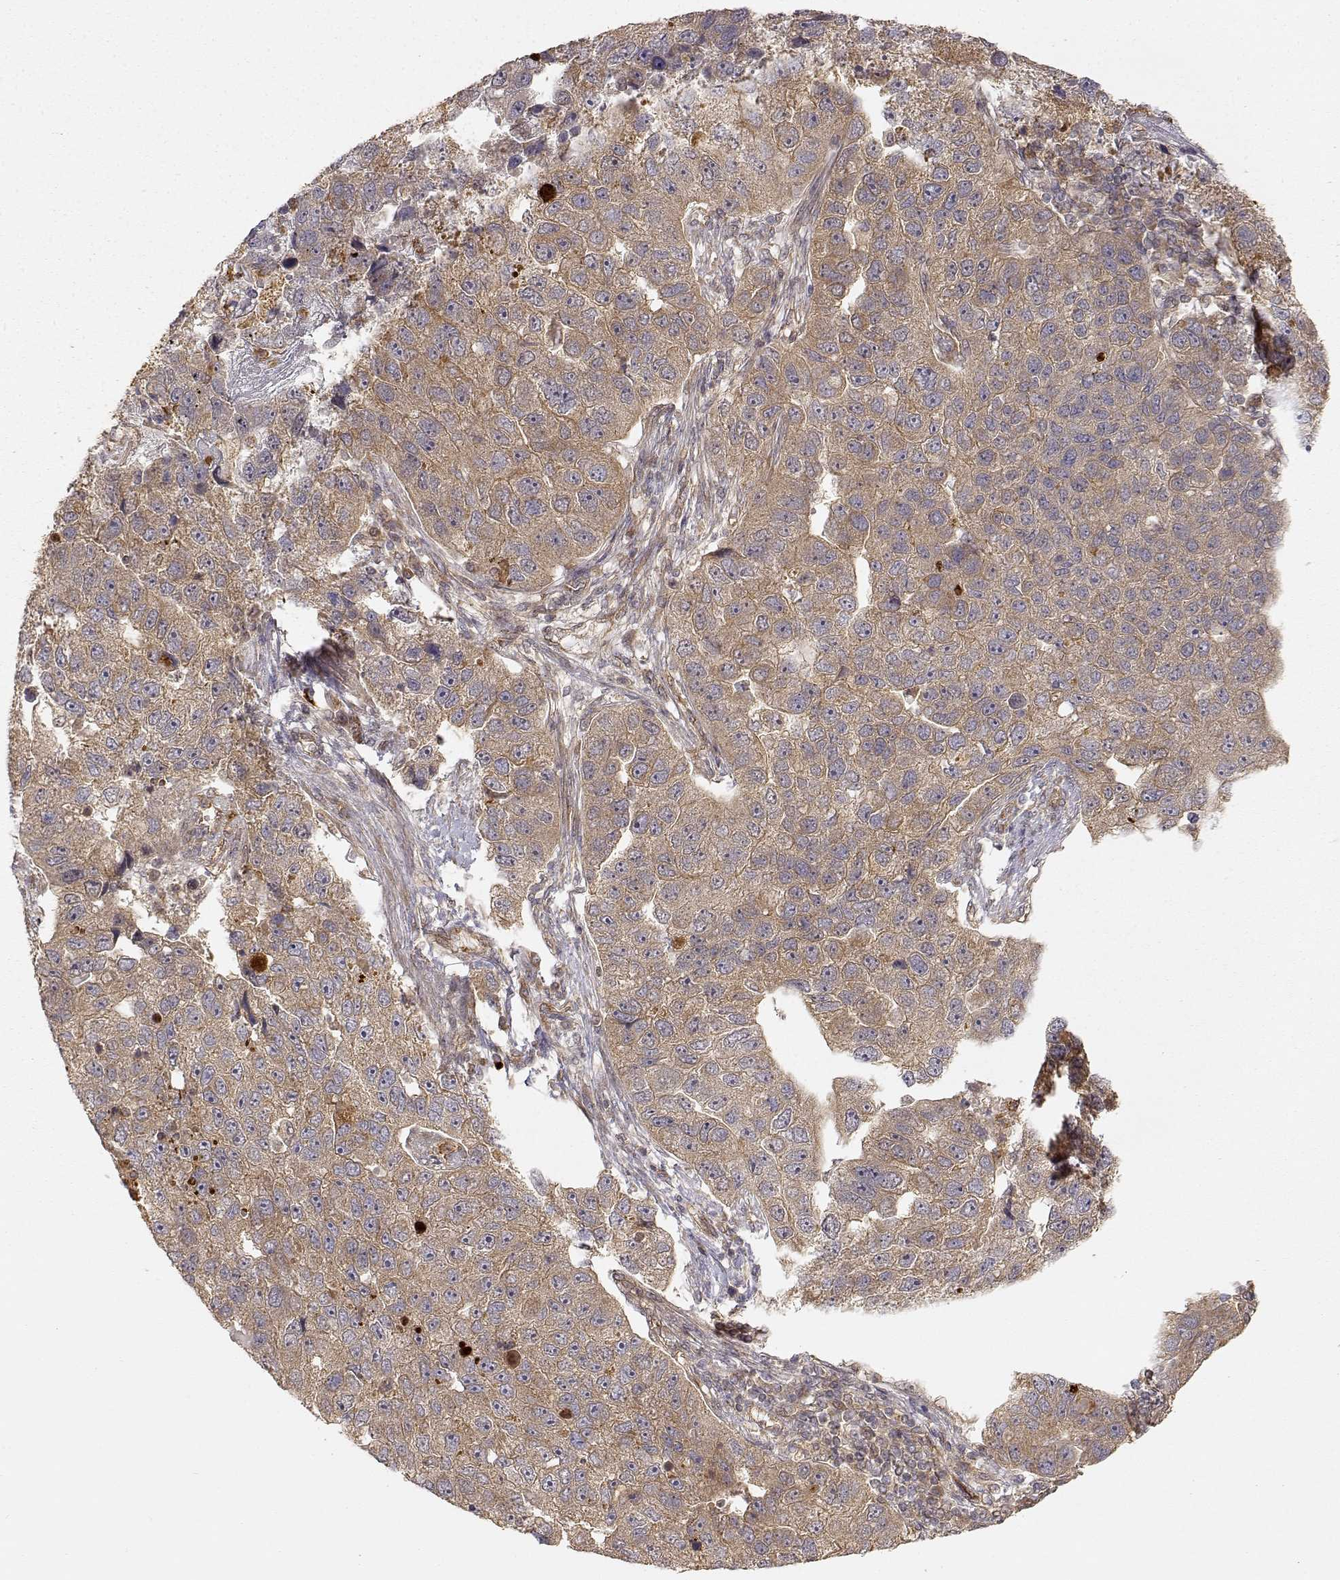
{"staining": {"intensity": "weak", "quantity": ">75%", "location": "cytoplasmic/membranous"}, "tissue": "pancreatic cancer", "cell_type": "Tumor cells", "image_type": "cancer", "snomed": [{"axis": "morphology", "description": "Adenocarcinoma, NOS"}, {"axis": "topography", "description": "Pancreas"}], "caption": "A low amount of weak cytoplasmic/membranous expression is identified in about >75% of tumor cells in pancreatic adenocarcinoma tissue.", "gene": "CDK5RAP2", "patient": {"sex": "female", "age": 61}}